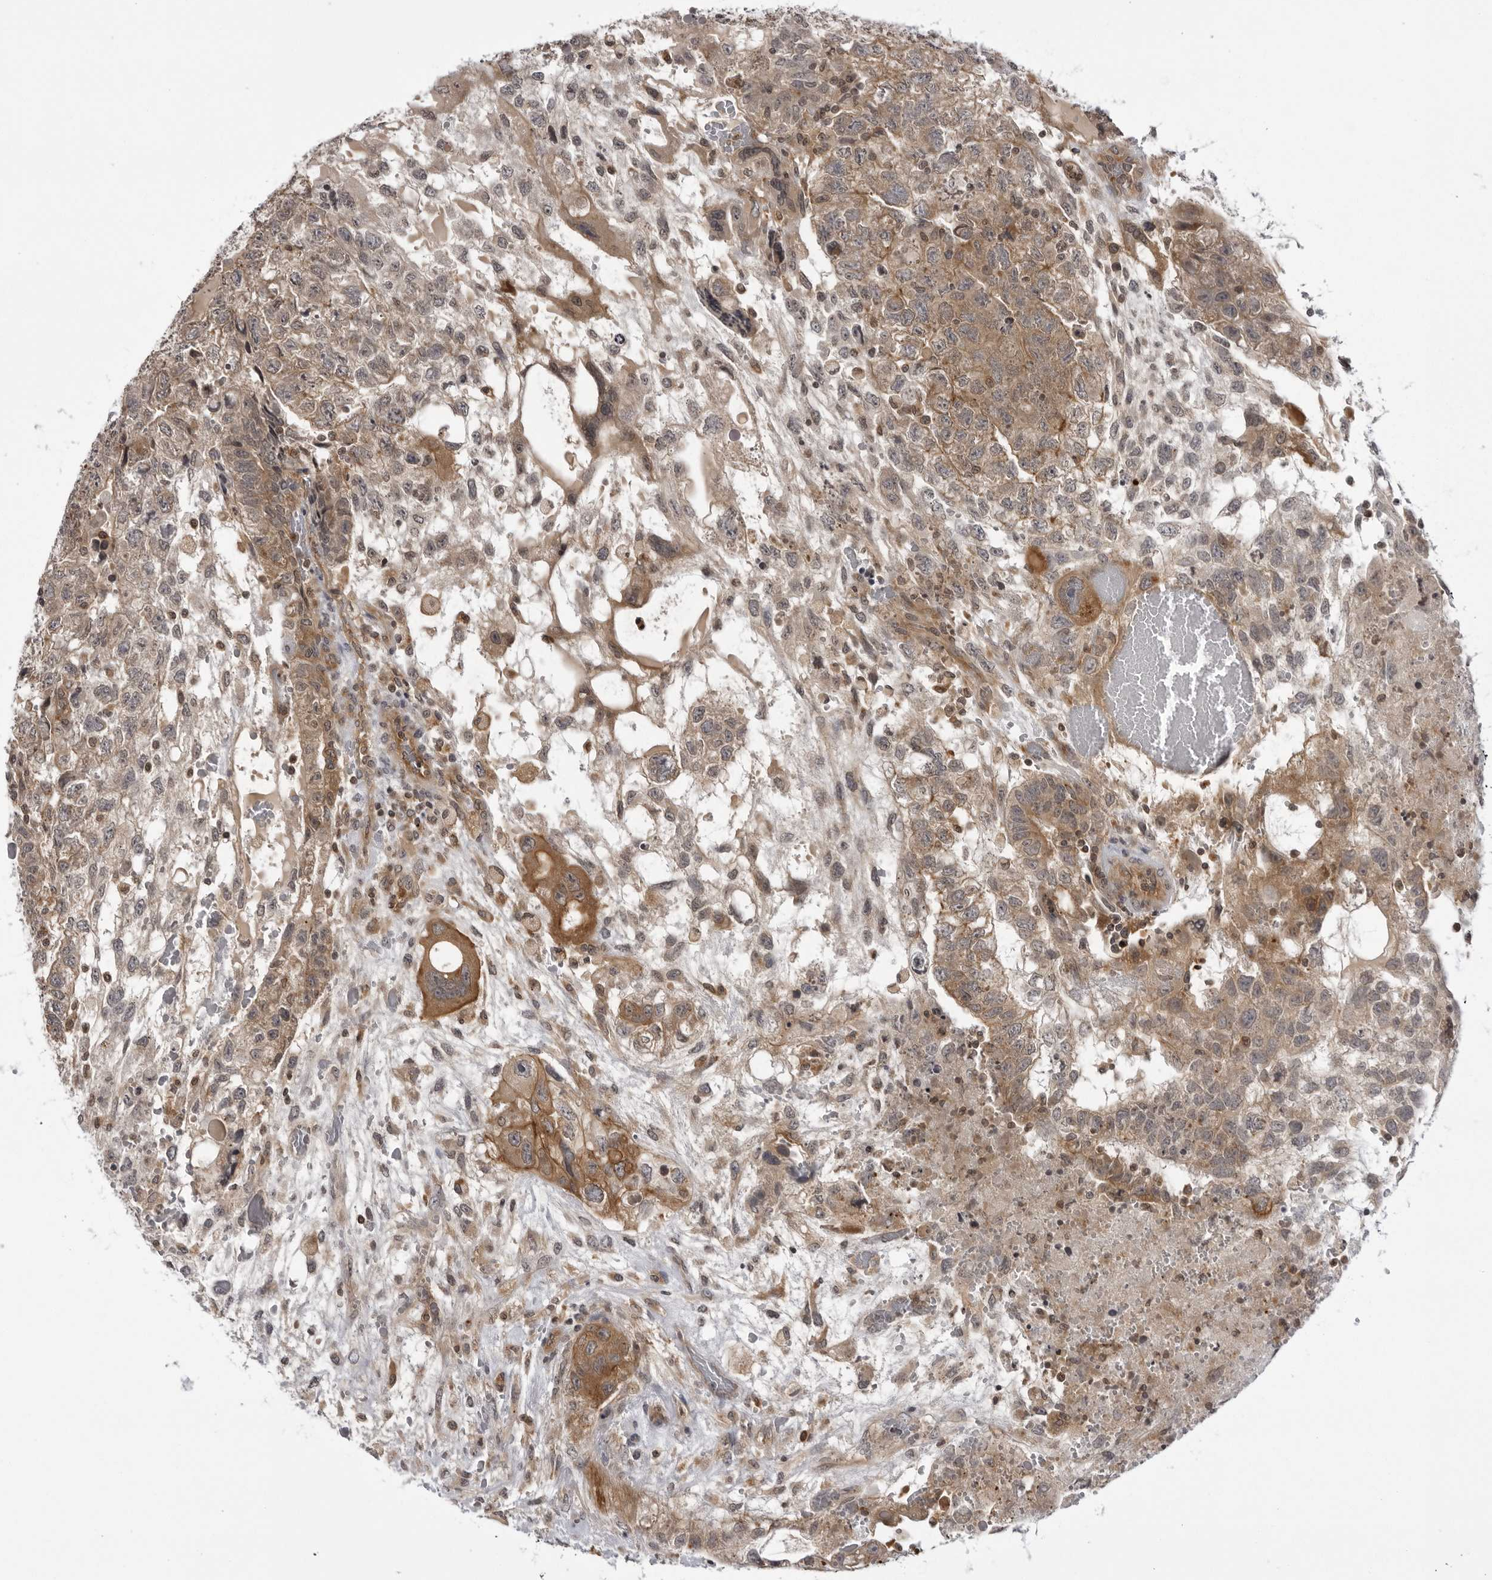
{"staining": {"intensity": "moderate", "quantity": ">75%", "location": "cytoplasmic/membranous"}, "tissue": "testis cancer", "cell_type": "Tumor cells", "image_type": "cancer", "snomed": [{"axis": "morphology", "description": "Carcinoma, Embryonal, NOS"}, {"axis": "topography", "description": "Testis"}], "caption": "Brown immunohistochemical staining in testis cancer reveals moderate cytoplasmic/membranous expression in about >75% of tumor cells. (DAB = brown stain, brightfield microscopy at high magnification).", "gene": "USP43", "patient": {"sex": "male", "age": 36}}